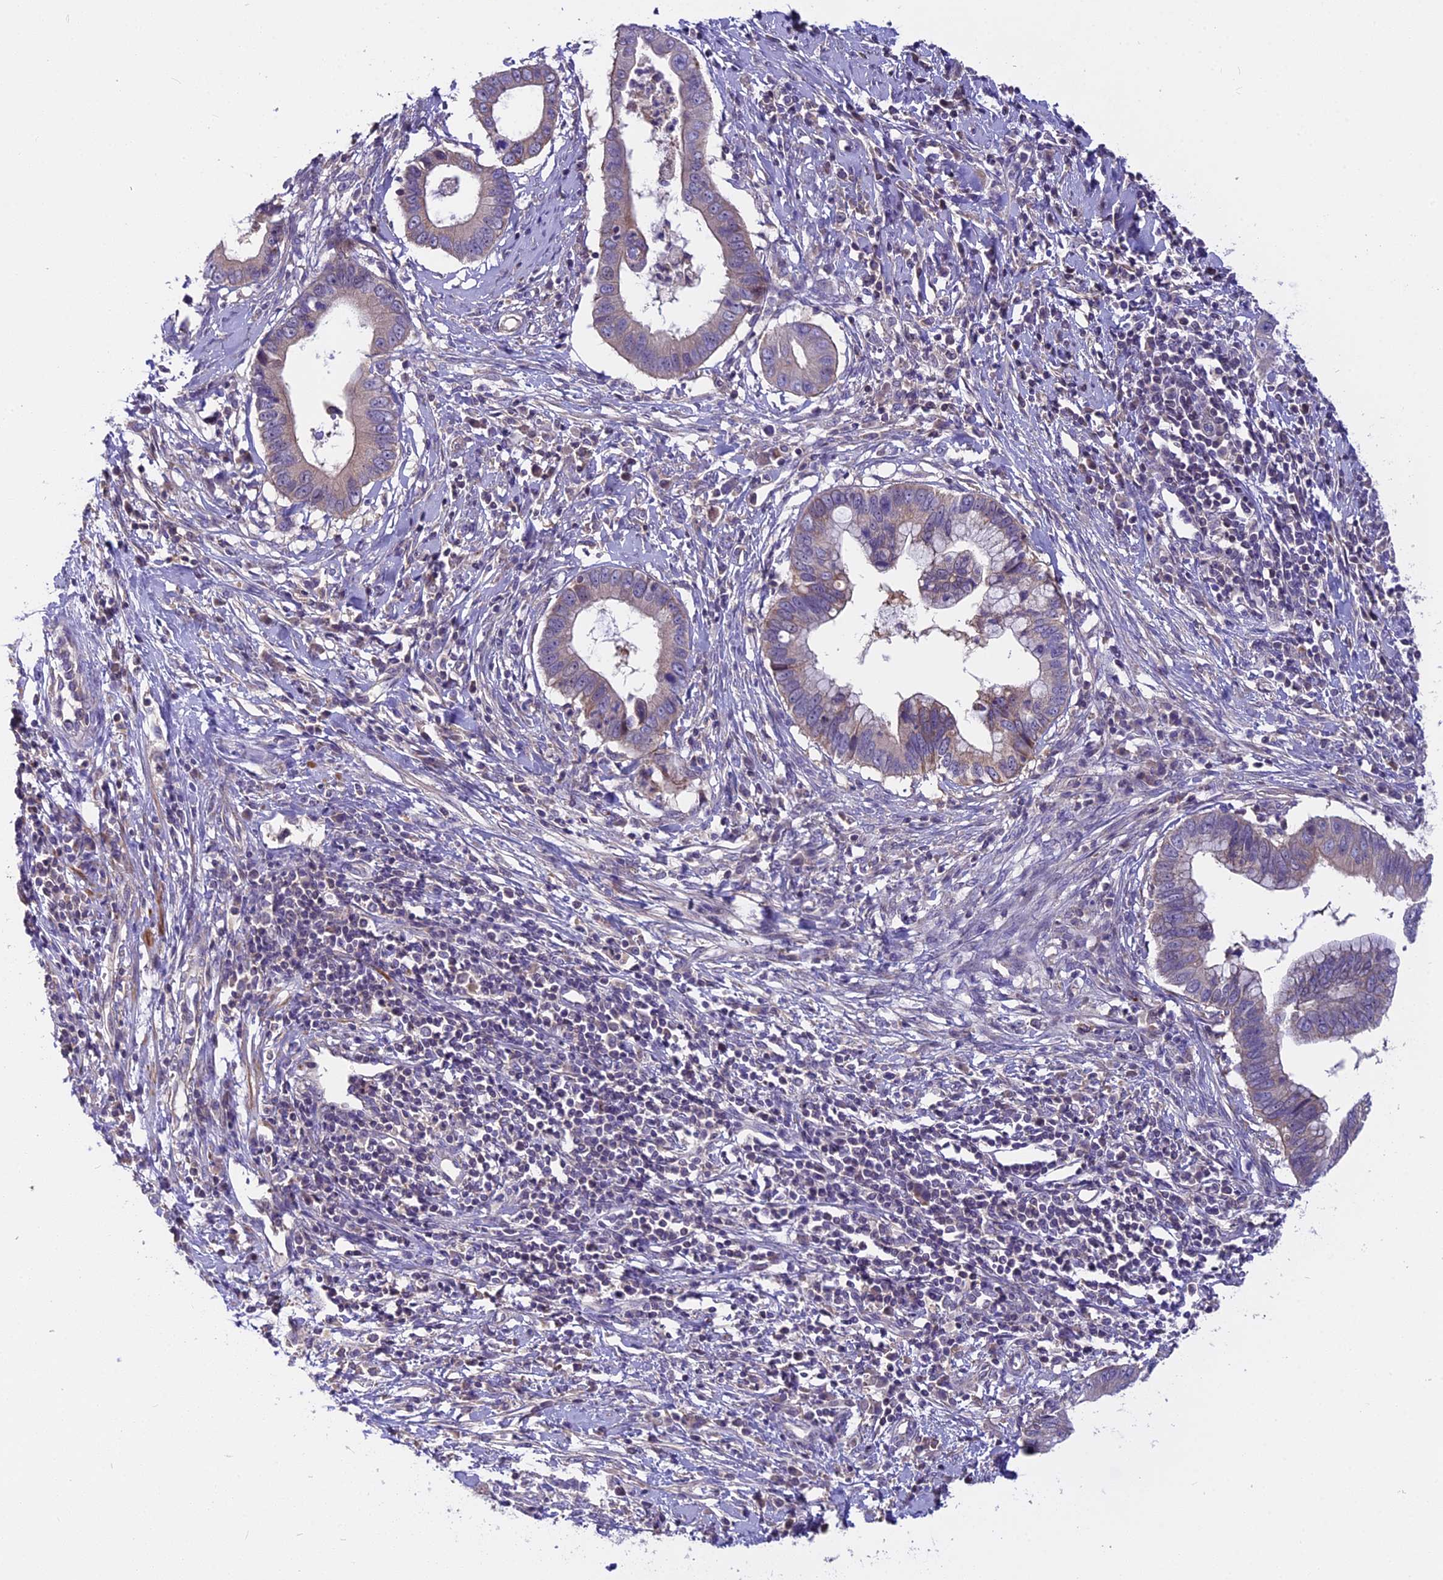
{"staining": {"intensity": "moderate", "quantity": "25%-75%", "location": "cytoplasmic/membranous"}, "tissue": "cervical cancer", "cell_type": "Tumor cells", "image_type": "cancer", "snomed": [{"axis": "morphology", "description": "Adenocarcinoma, NOS"}, {"axis": "topography", "description": "Cervix"}], "caption": "Brown immunohistochemical staining in adenocarcinoma (cervical) demonstrates moderate cytoplasmic/membranous expression in about 25%-75% of tumor cells. (brown staining indicates protein expression, while blue staining denotes nuclei).", "gene": "FAM98C", "patient": {"sex": "female", "age": 44}}